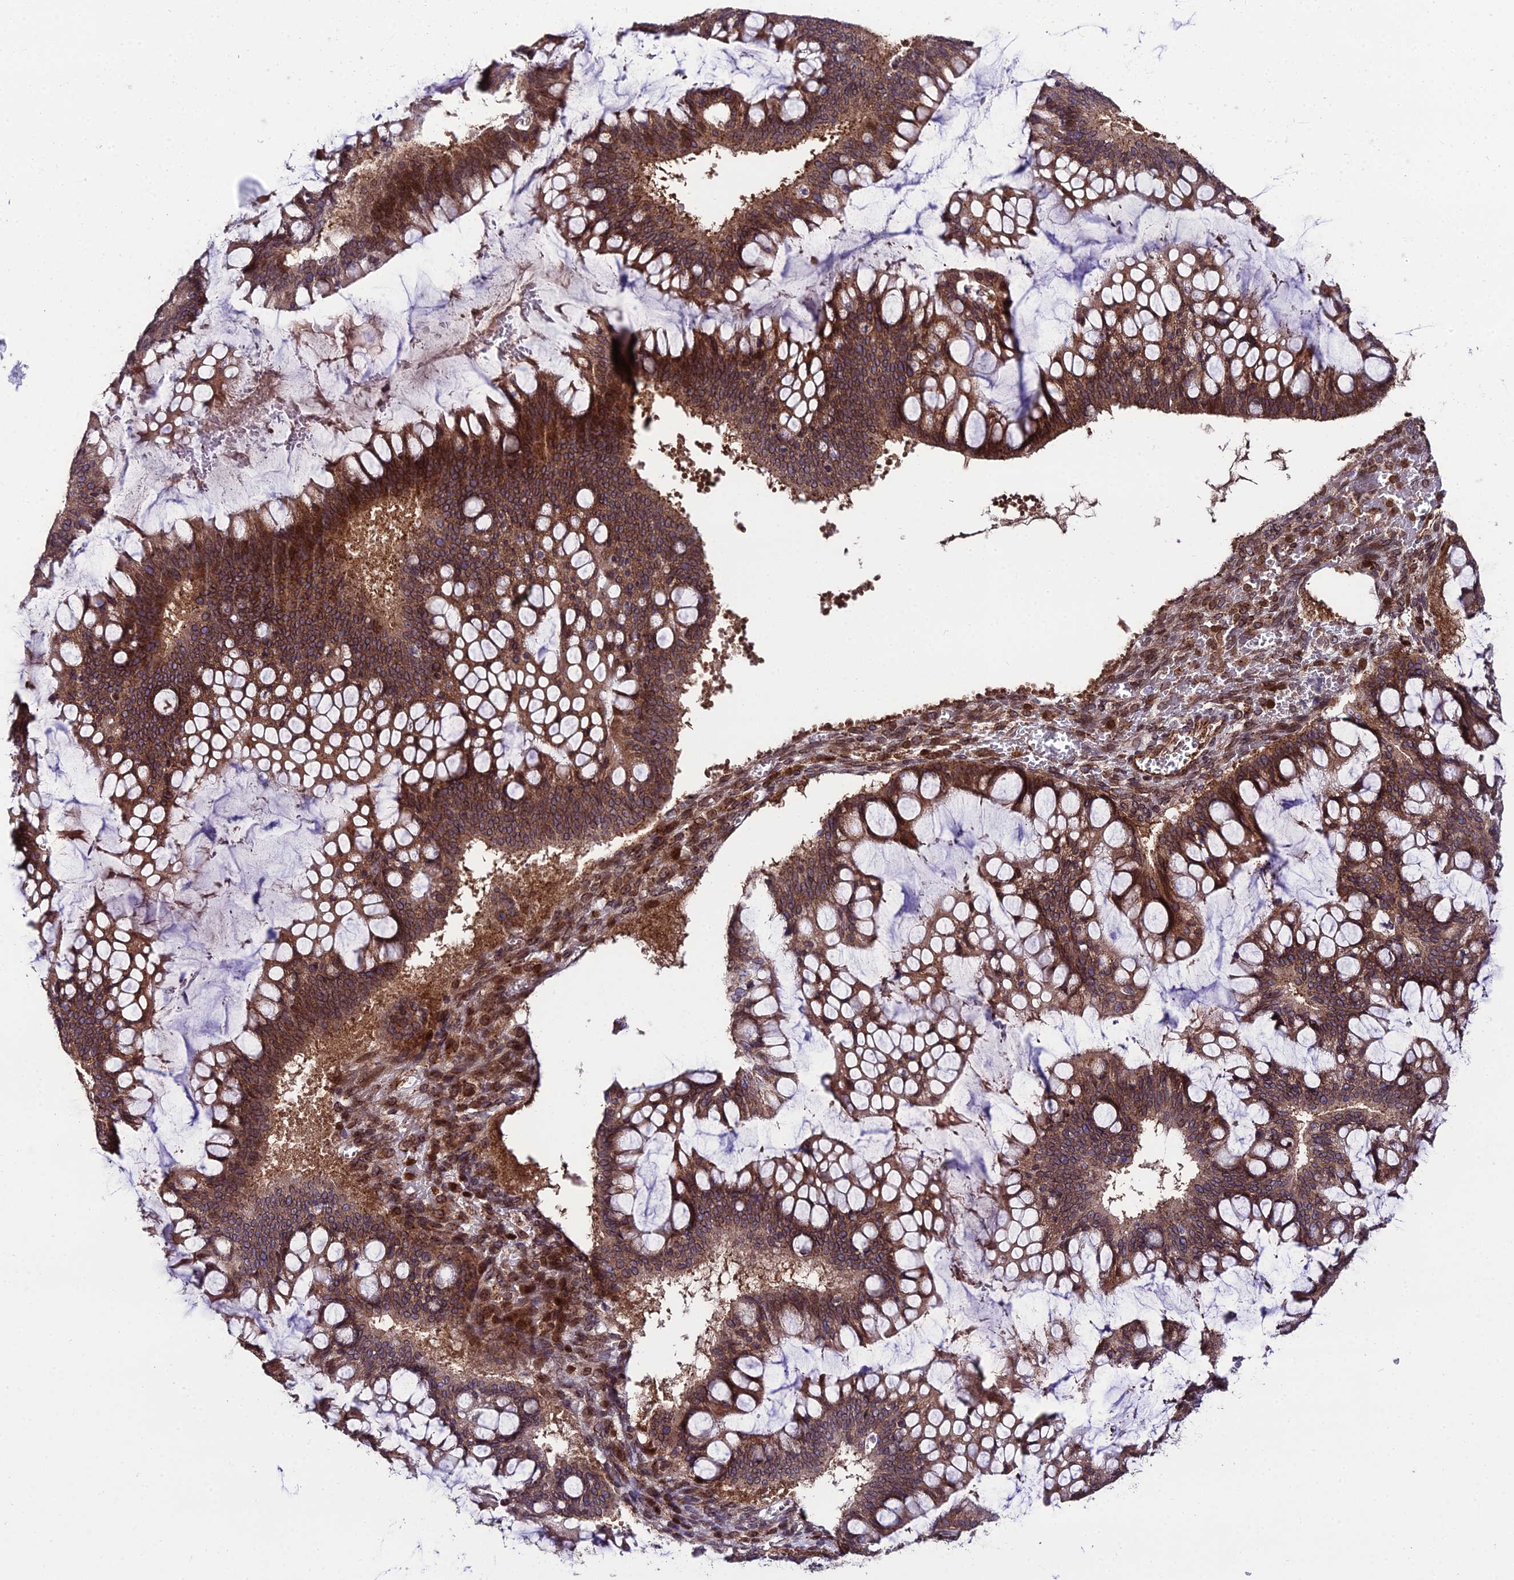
{"staining": {"intensity": "moderate", "quantity": ">75%", "location": "cytoplasmic/membranous,nuclear"}, "tissue": "ovarian cancer", "cell_type": "Tumor cells", "image_type": "cancer", "snomed": [{"axis": "morphology", "description": "Cystadenocarcinoma, mucinous, NOS"}, {"axis": "topography", "description": "Ovary"}], "caption": "Ovarian mucinous cystadenocarcinoma stained with IHC displays moderate cytoplasmic/membranous and nuclear positivity in about >75% of tumor cells.", "gene": "DDX19A", "patient": {"sex": "female", "age": 73}}